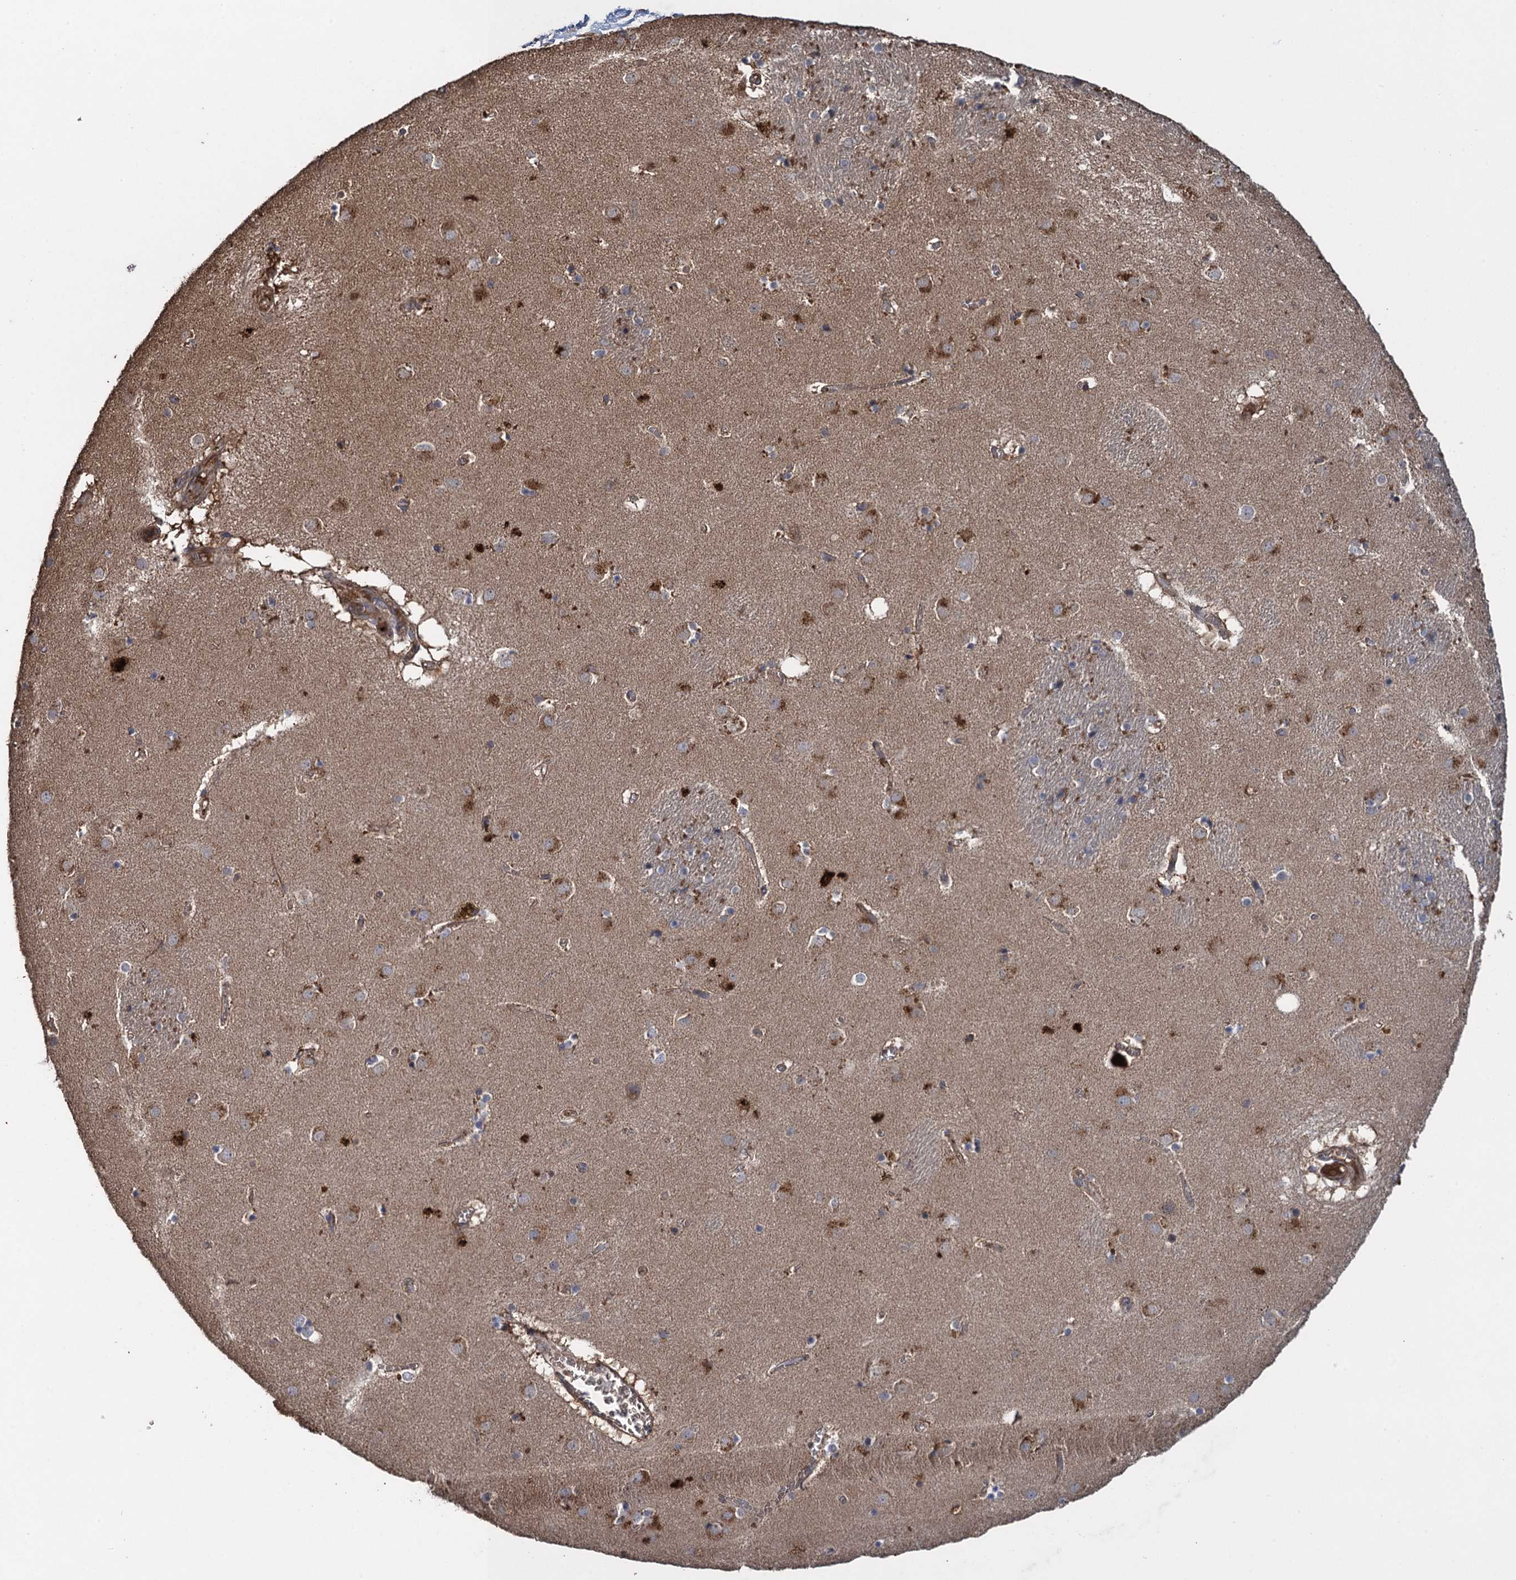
{"staining": {"intensity": "weak", "quantity": "<25%", "location": "cytoplasmic/membranous"}, "tissue": "caudate", "cell_type": "Glial cells", "image_type": "normal", "snomed": [{"axis": "morphology", "description": "Normal tissue, NOS"}, {"axis": "topography", "description": "Lateral ventricle wall"}], "caption": "The histopathology image reveals no significant expression in glial cells of caudate. (Brightfield microscopy of DAB IHC at high magnification).", "gene": "TXNDC11", "patient": {"sex": "male", "age": 70}}